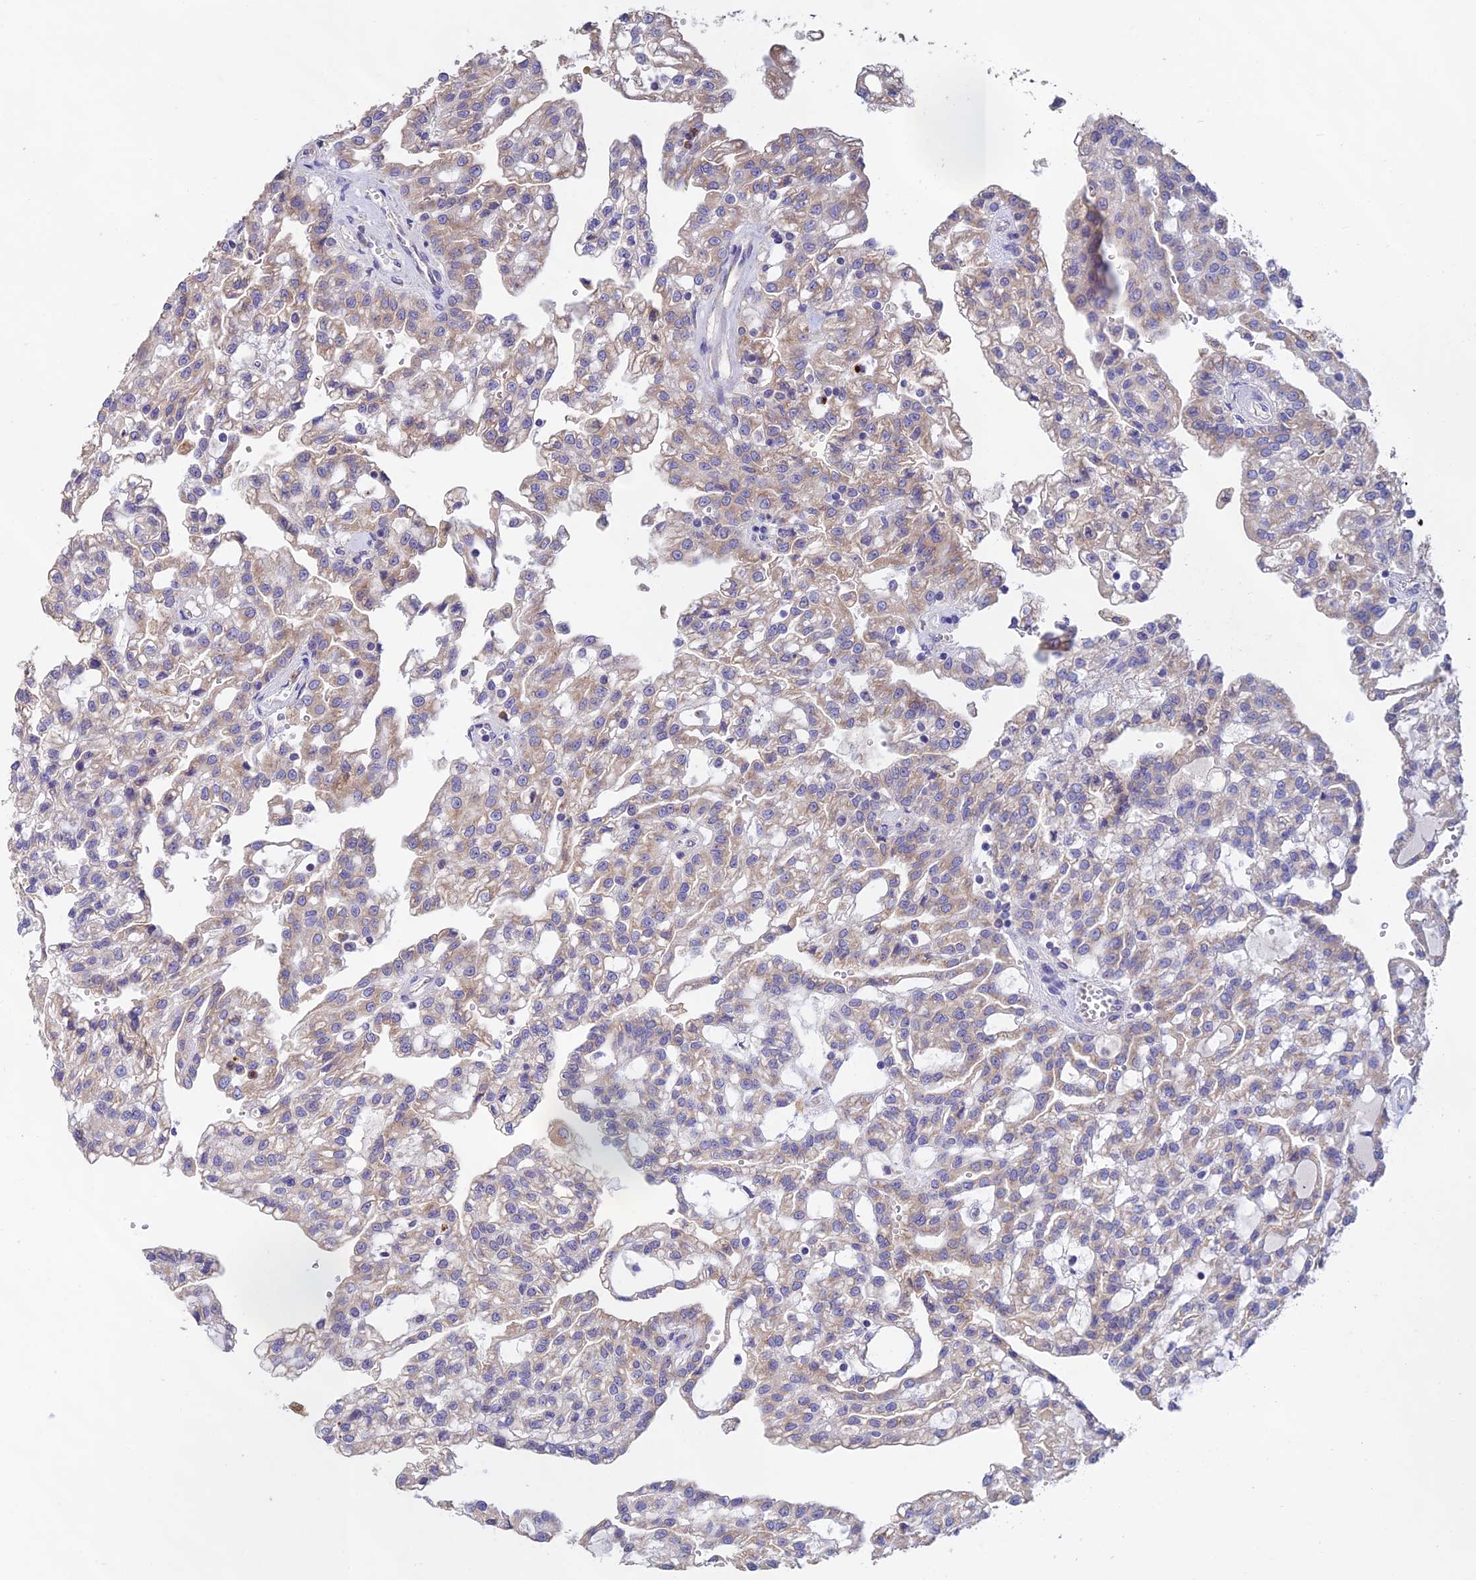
{"staining": {"intensity": "weak", "quantity": "25%-75%", "location": "cytoplasmic/membranous"}, "tissue": "renal cancer", "cell_type": "Tumor cells", "image_type": "cancer", "snomed": [{"axis": "morphology", "description": "Adenocarcinoma, NOS"}, {"axis": "topography", "description": "Kidney"}], "caption": "Immunohistochemical staining of human renal cancer (adenocarcinoma) shows low levels of weak cytoplasmic/membranous protein expression in about 25%-75% of tumor cells.", "gene": "EMC3", "patient": {"sex": "male", "age": 63}}